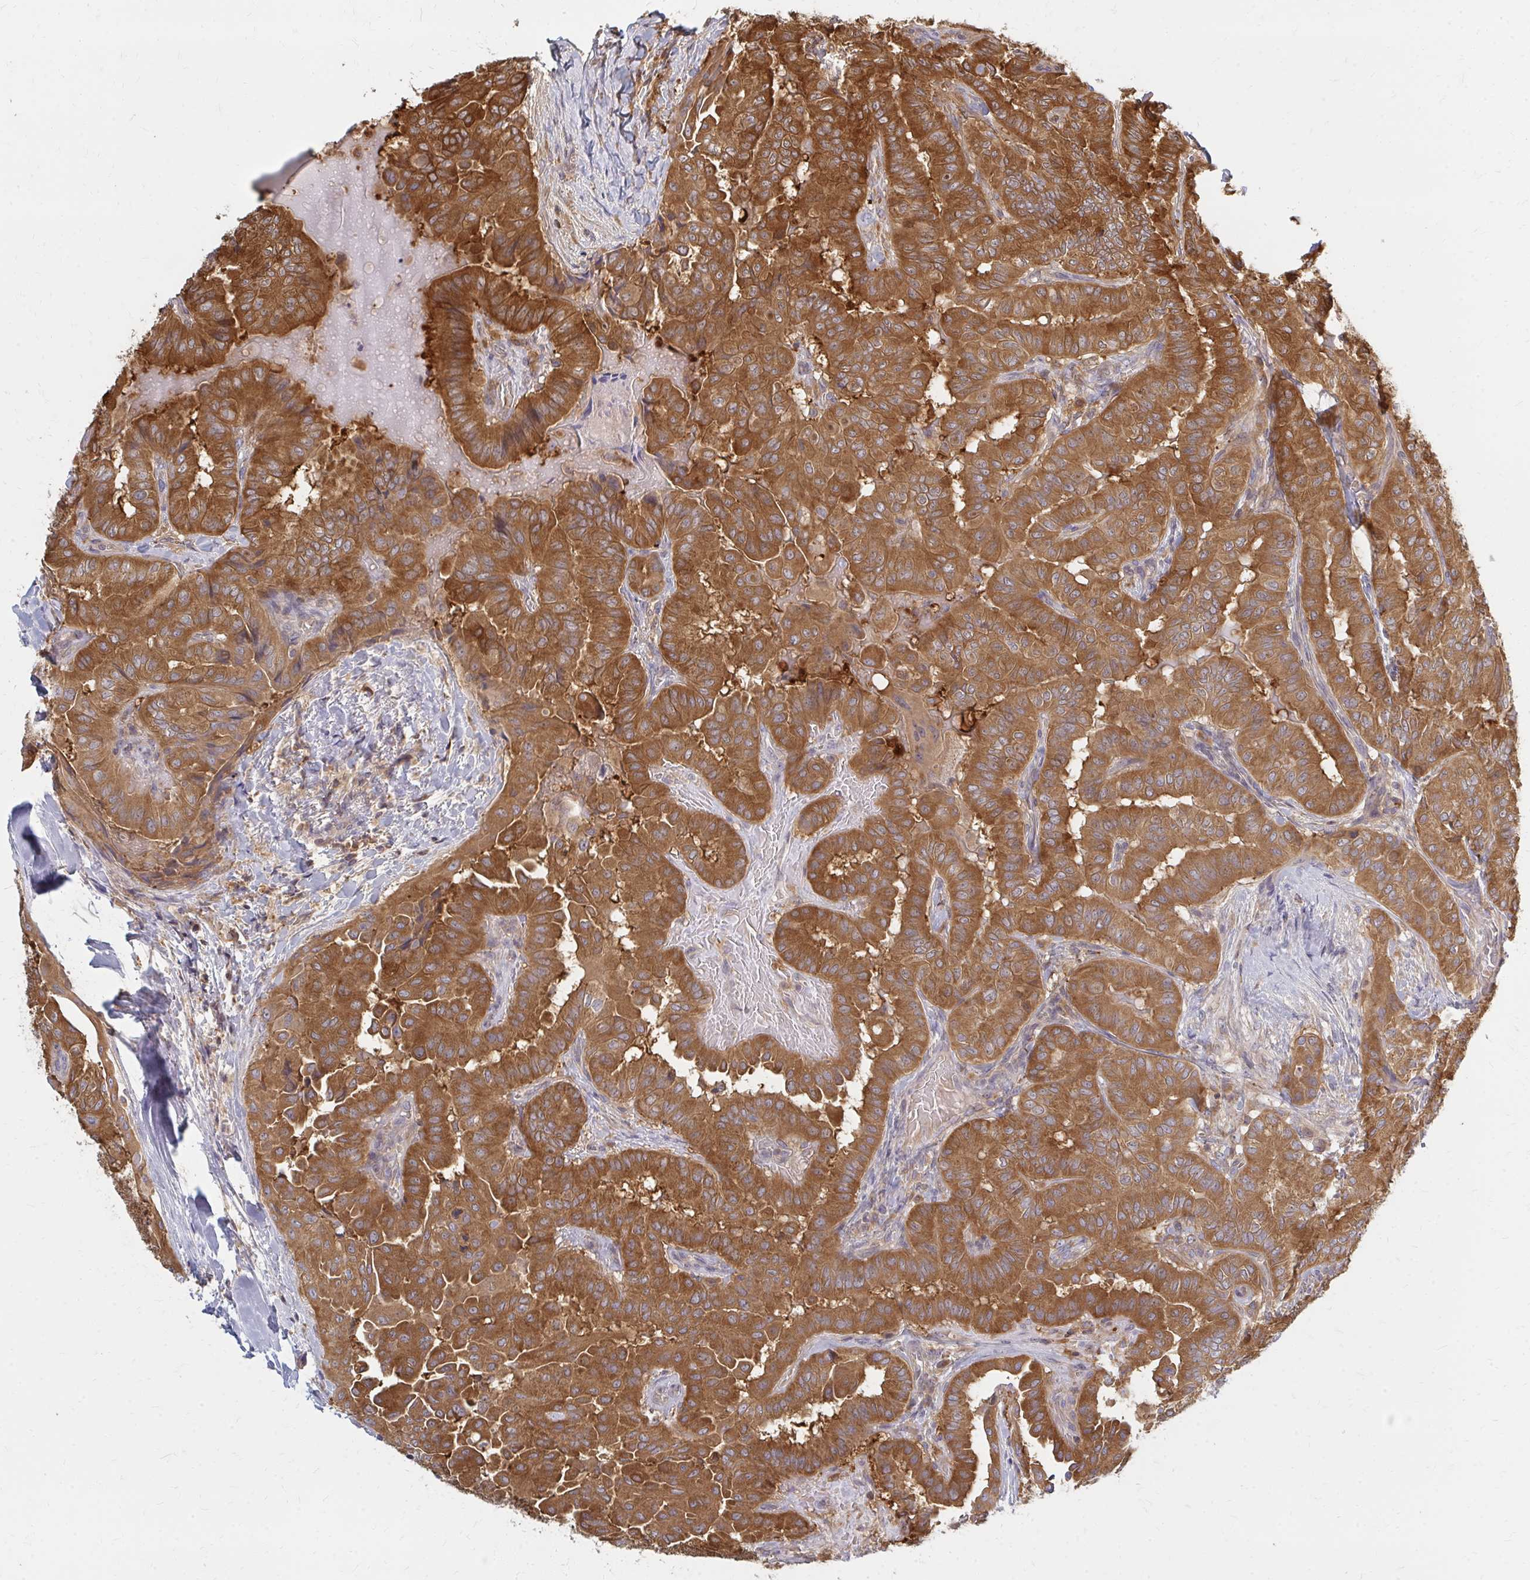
{"staining": {"intensity": "strong", "quantity": ">75%", "location": "cytoplasmic/membranous"}, "tissue": "thyroid cancer", "cell_type": "Tumor cells", "image_type": "cancer", "snomed": [{"axis": "morphology", "description": "Papillary adenocarcinoma, NOS"}, {"axis": "topography", "description": "Thyroid gland"}], "caption": "Tumor cells exhibit high levels of strong cytoplasmic/membranous staining in about >75% of cells in human thyroid cancer (papillary adenocarcinoma).", "gene": "ZNF285", "patient": {"sex": "female", "age": 68}}